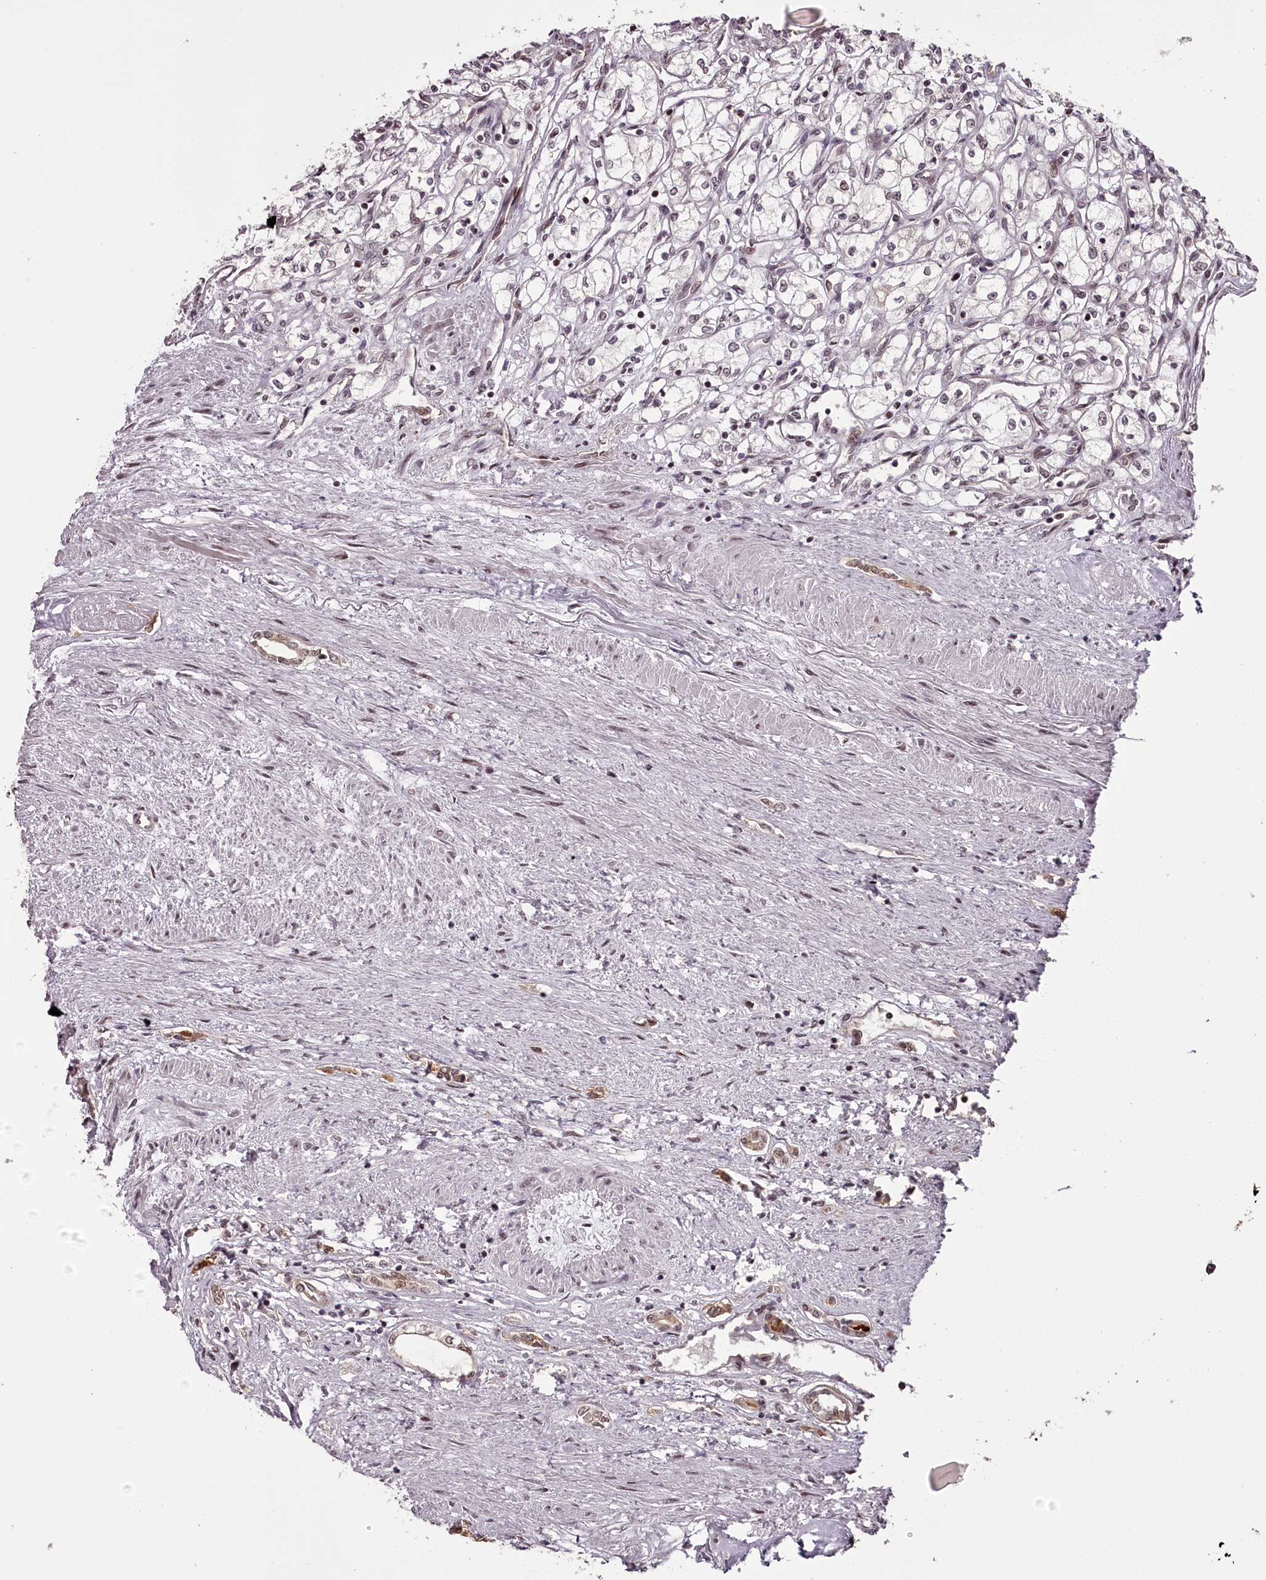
{"staining": {"intensity": "negative", "quantity": "none", "location": "none"}, "tissue": "renal cancer", "cell_type": "Tumor cells", "image_type": "cancer", "snomed": [{"axis": "morphology", "description": "Adenocarcinoma, NOS"}, {"axis": "topography", "description": "Kidney"}], "caption": "Immunohistochemistry (IHC) photomicrograph of neoplastic tissue: human renal cancer (adenocarcinoma) stained with DAB displays no significant protein positivity in tumor cells. (DAB IHC with hematoxylin counter stain).", "gene": "THYN1", "patient": {"sex": "male", "age": 59}}